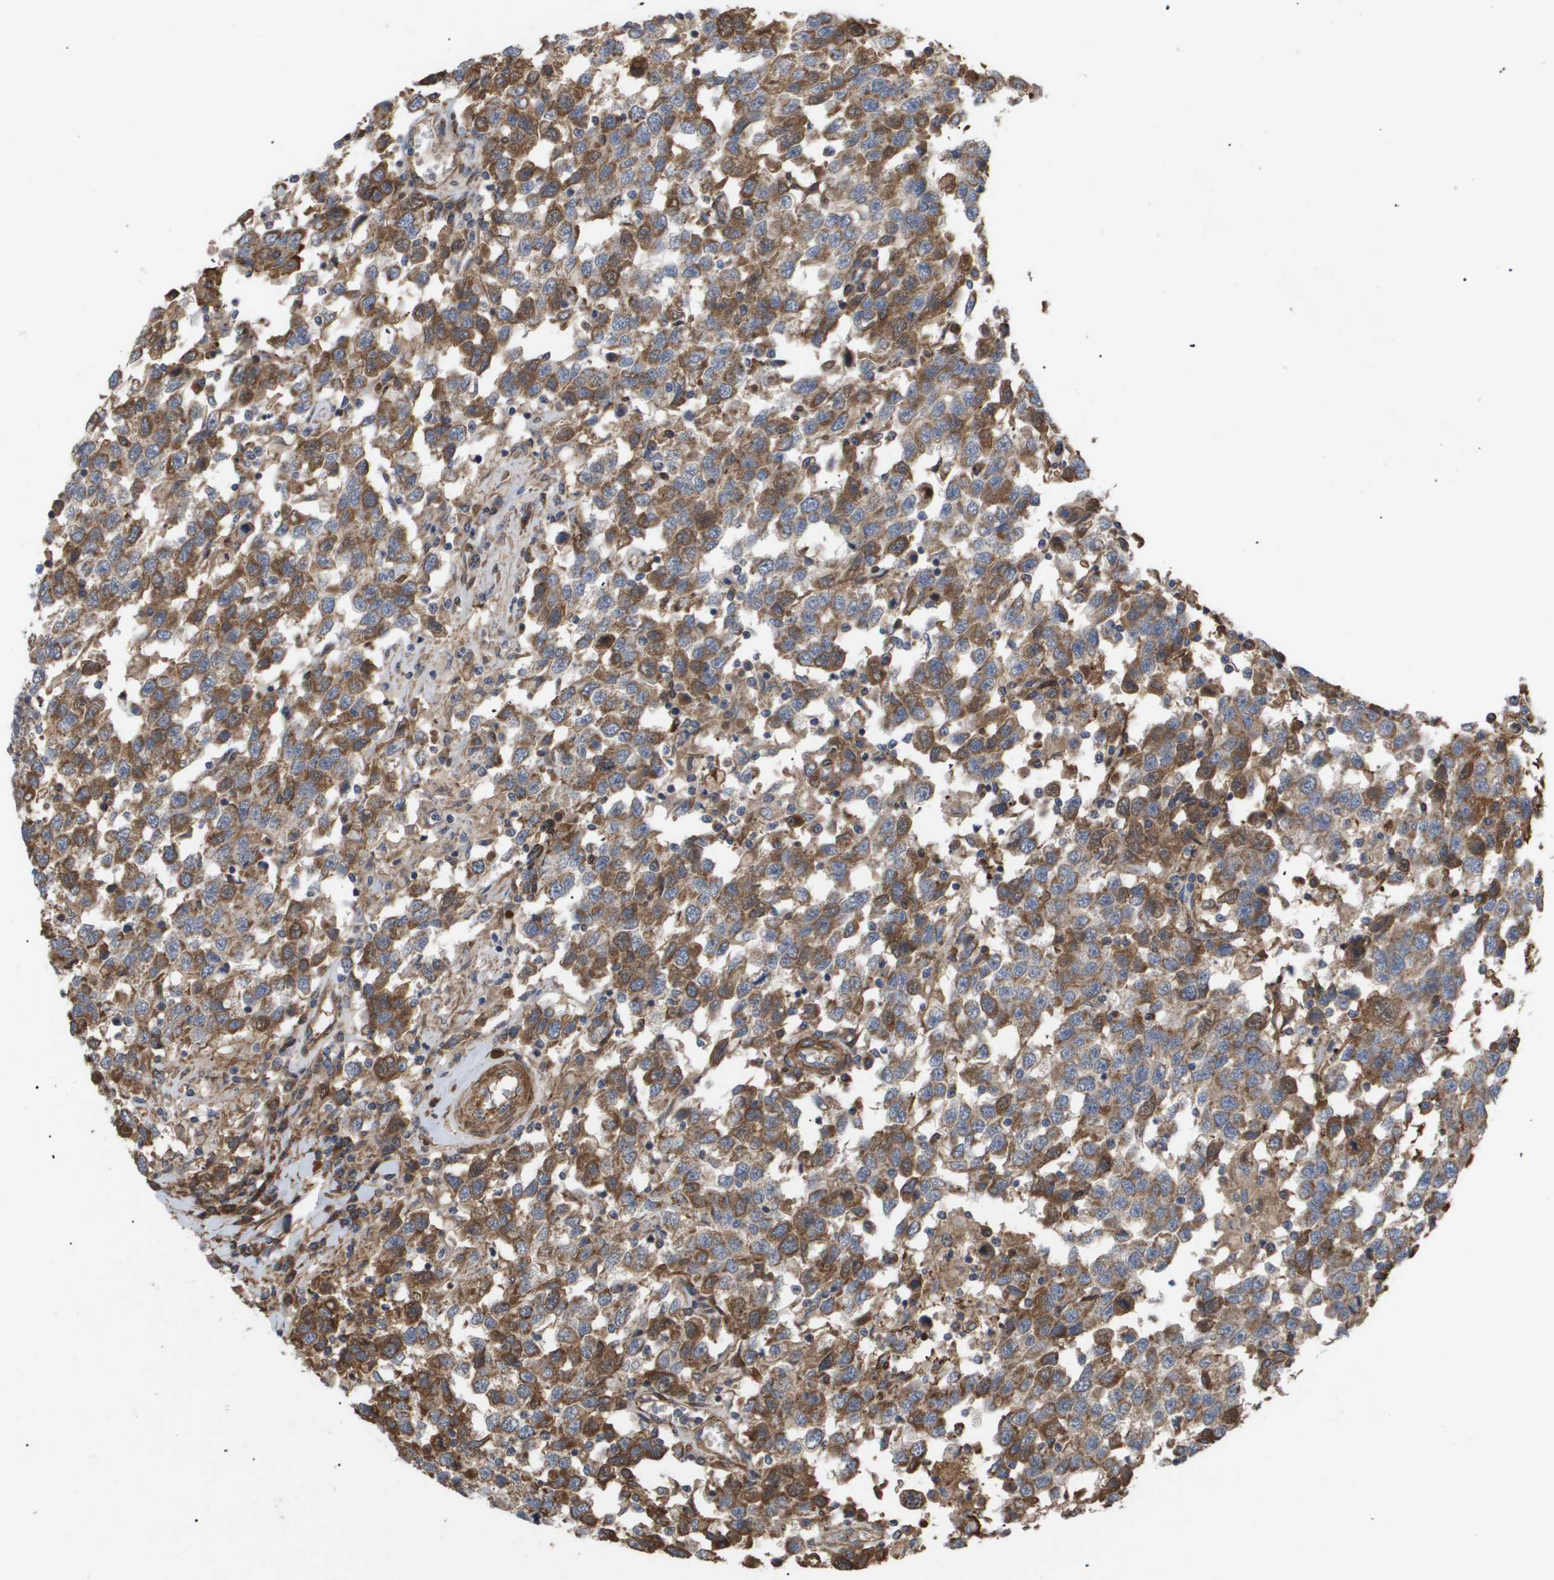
{"staining": {"intensity": "moderate", "quantity": ">75%", "location": "cytoplasmic/membranous"}, "tissue": "testis cancer", "cell_type": "Tumor cells", "image_type": "cancer", "snomed": [{"axis": "morphology", "description": "Seminoma, NOS"}, {"axis": "topography", "description": "Testis"}], "caption": "Immunohistochemical staining of testis cancer (seminoma) exhibits moderate cytoplasmic/membranous protein expression in about >75% of tumor cells. Using DAB (3,3'-diaminobenzidine) (brown) and hematoxylin (blue) stains, captured at high magnification using brightfield microscopy.", "gene": "TNS1", "patient": {"sex": "male", "age": 41}}